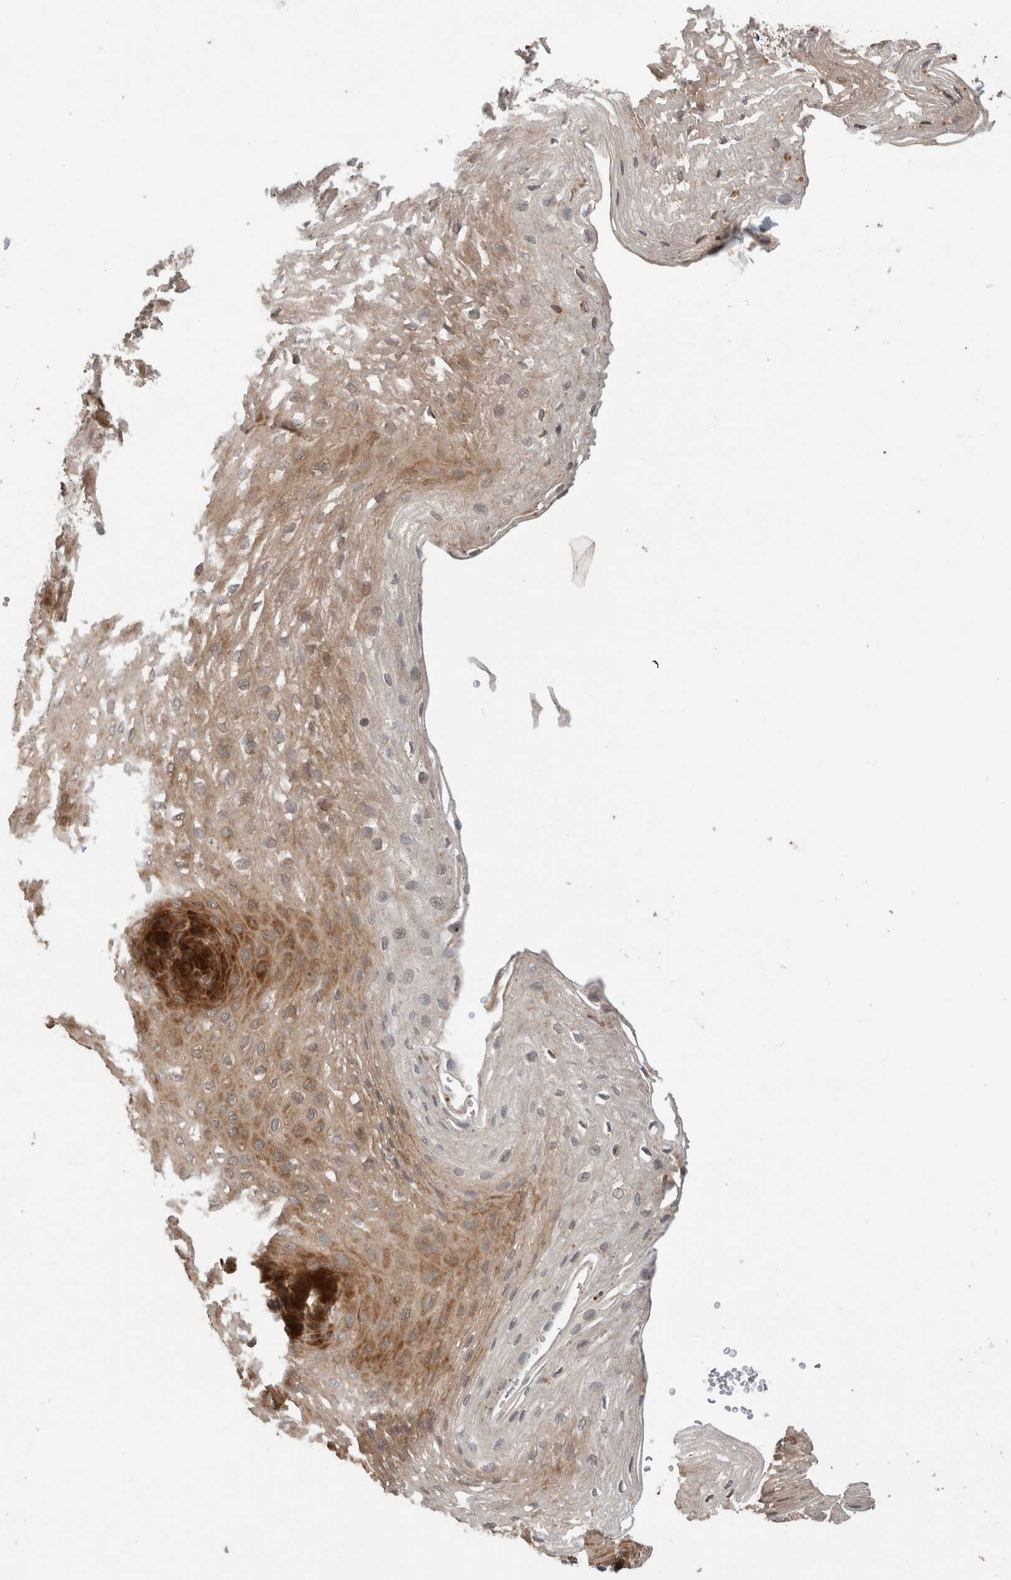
{"staining": {"intensity": "moderate", "quantity": "25%-75%", "location": "cytoplasmic/membranous"}, "tissue": "esophagus", "cell_type": "Squamous epithelial cells", "image_type": "normal", "snomed": [{"axis": "morphology", "description": "Normal tissue, NOS"}, {"axis": "topography", "description": "Esophagus"}], "caption": "Esophagus stained with DAB (3,3'-diaminobenzidine) immunohistochemistry (IHC) demonstrates medium levels of moderate cytoplasmic/membranous positivity in about 25%-75% of squamous epithelial cells.", "gene": "PCDHB15", "patient": {"sex": "female", "age": 66}}